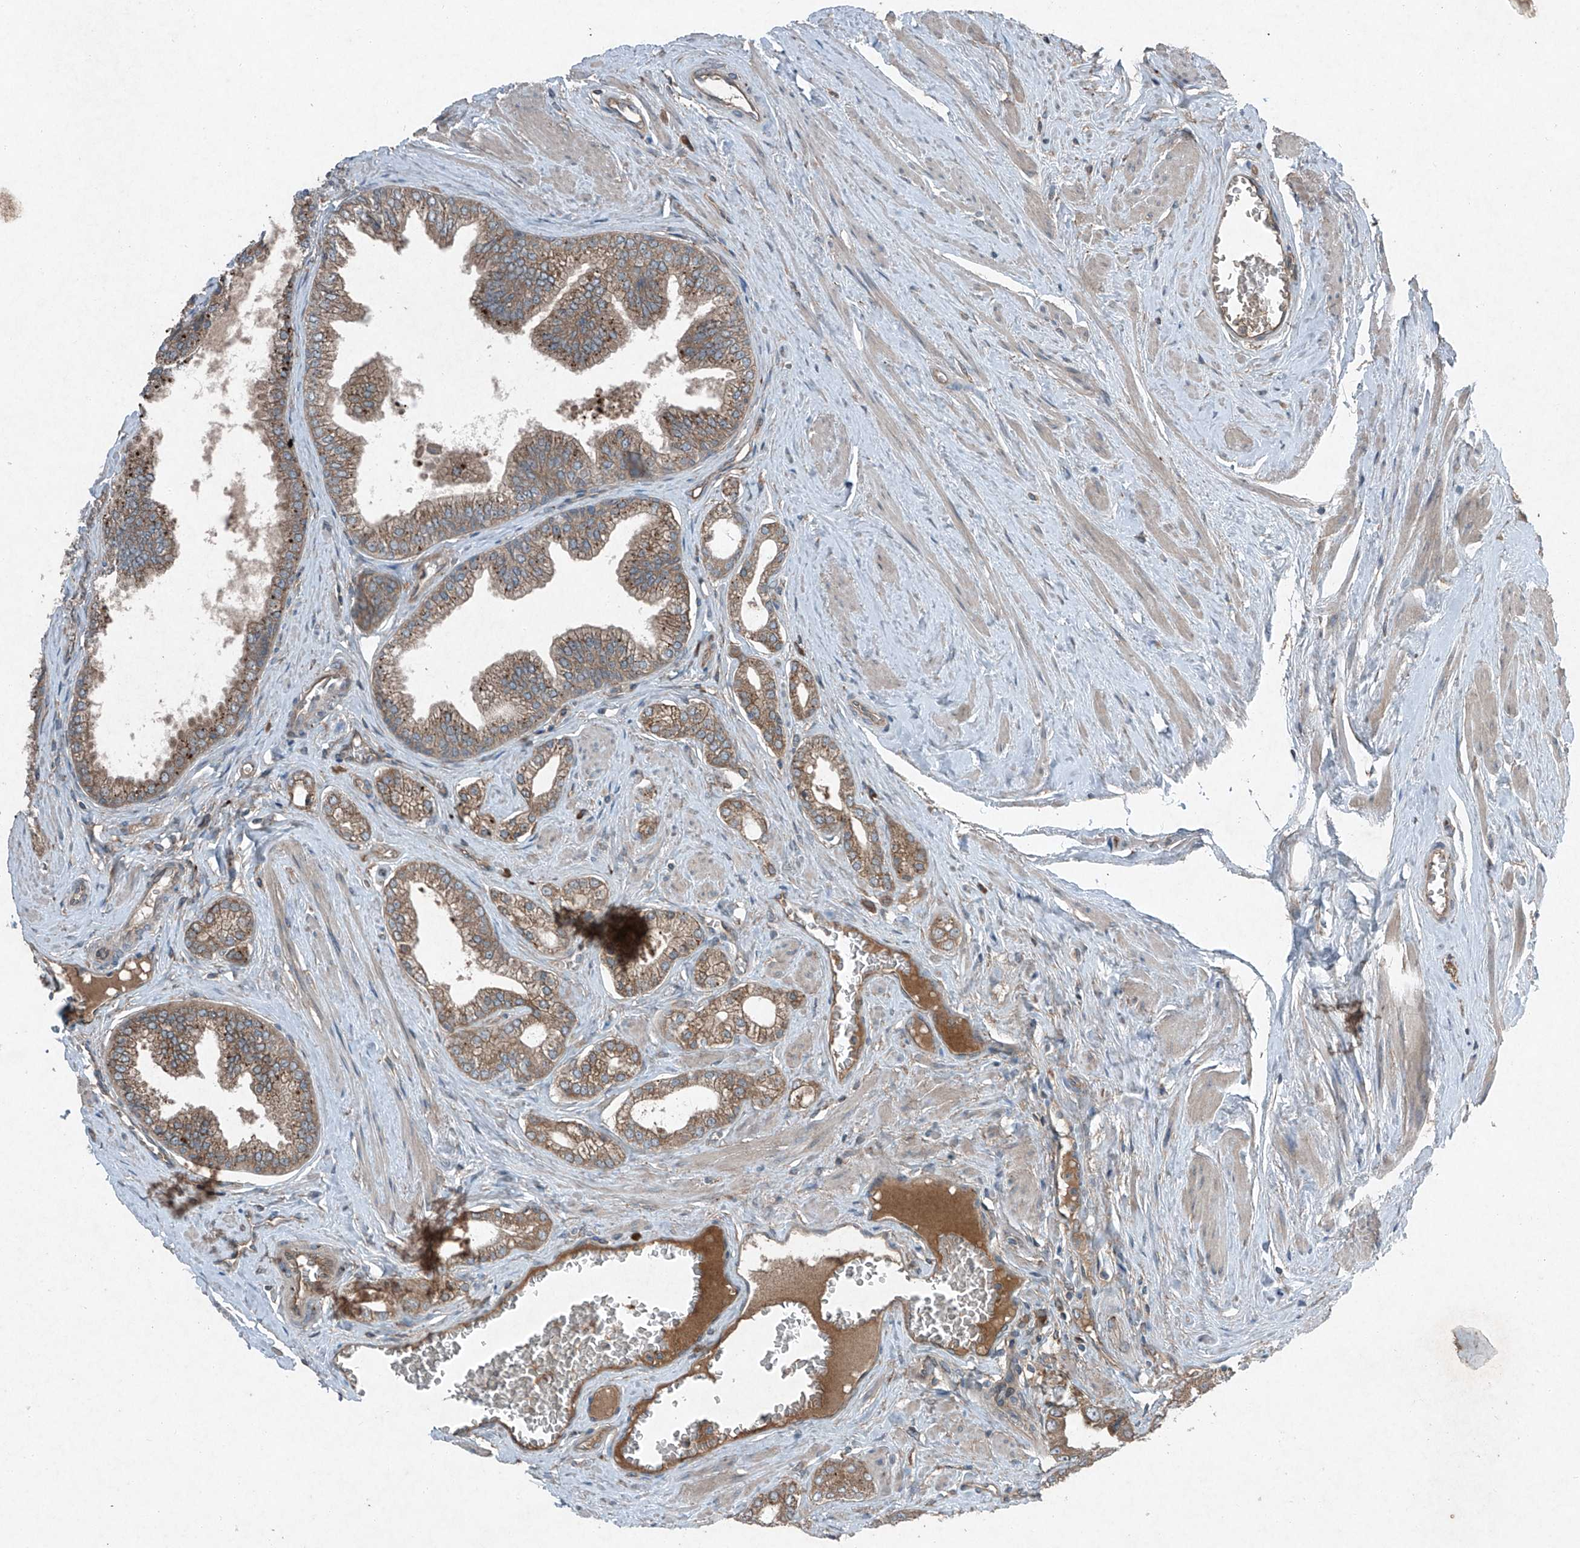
{"staining": {"intensity": "moderate", "quantity": ">75%", "location": "cytoplasmic/membranous"}, "tissue": "prostate cancer", "cell_type": "Tumor cells", "image_type": "cancer", "snomed": [{"axis": "morphology", "description": "Adenocarcinoma, Low grade"}, {"axis": "topography", "description": "Prostate"}], "caption": "Protein staining displays moderate cytoplasmic/membranous staining in about >75% of tumor cells in prostate adenocarcinoma (low-grade).", "gene": "FOXRED2", "patient": {"sex": "male", "age": 63}}